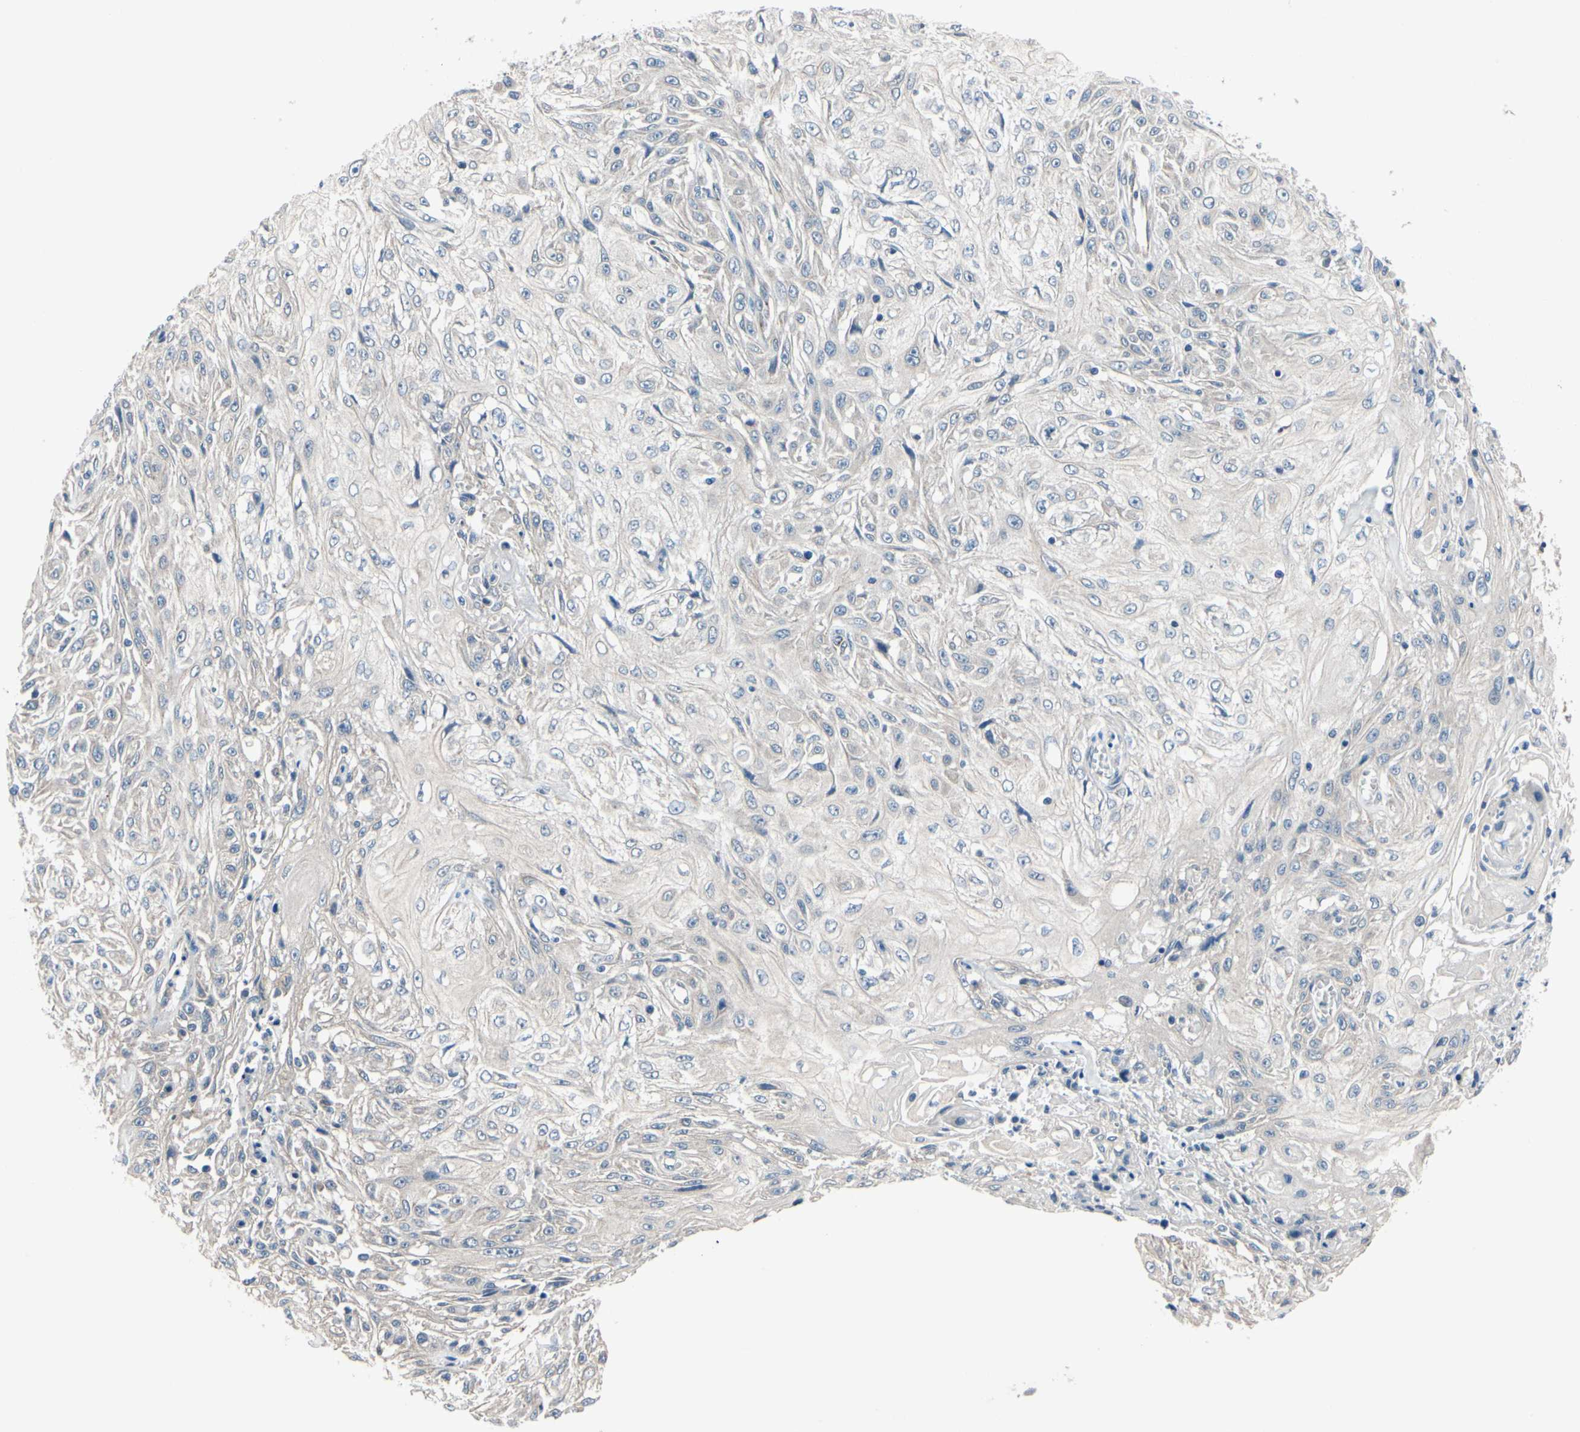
{"staining": {"intensity": "negative", "quantity": "none", "location": "none"}, "tissue": "skin cancer", "cell_type": "Tumor cells", "image_type": "cancer", "snomed": [{"axis": "morphology", "description": "Squamous cell carcinoma, NOS"}, {"axis": "morphology", "description": "Squamous cell carcinoma, metastatic, NOS"}, {"axis": "topography", "description": "Skin"}, {"axis": "topography", "description": "Lymph node"}], "caption": "Protein analysis of skin squamous cell carcinoma shows no significant positivity in tumor cells.", "gene": "PRKAR2B", "patient": {"sex": "male", "age": 75}}